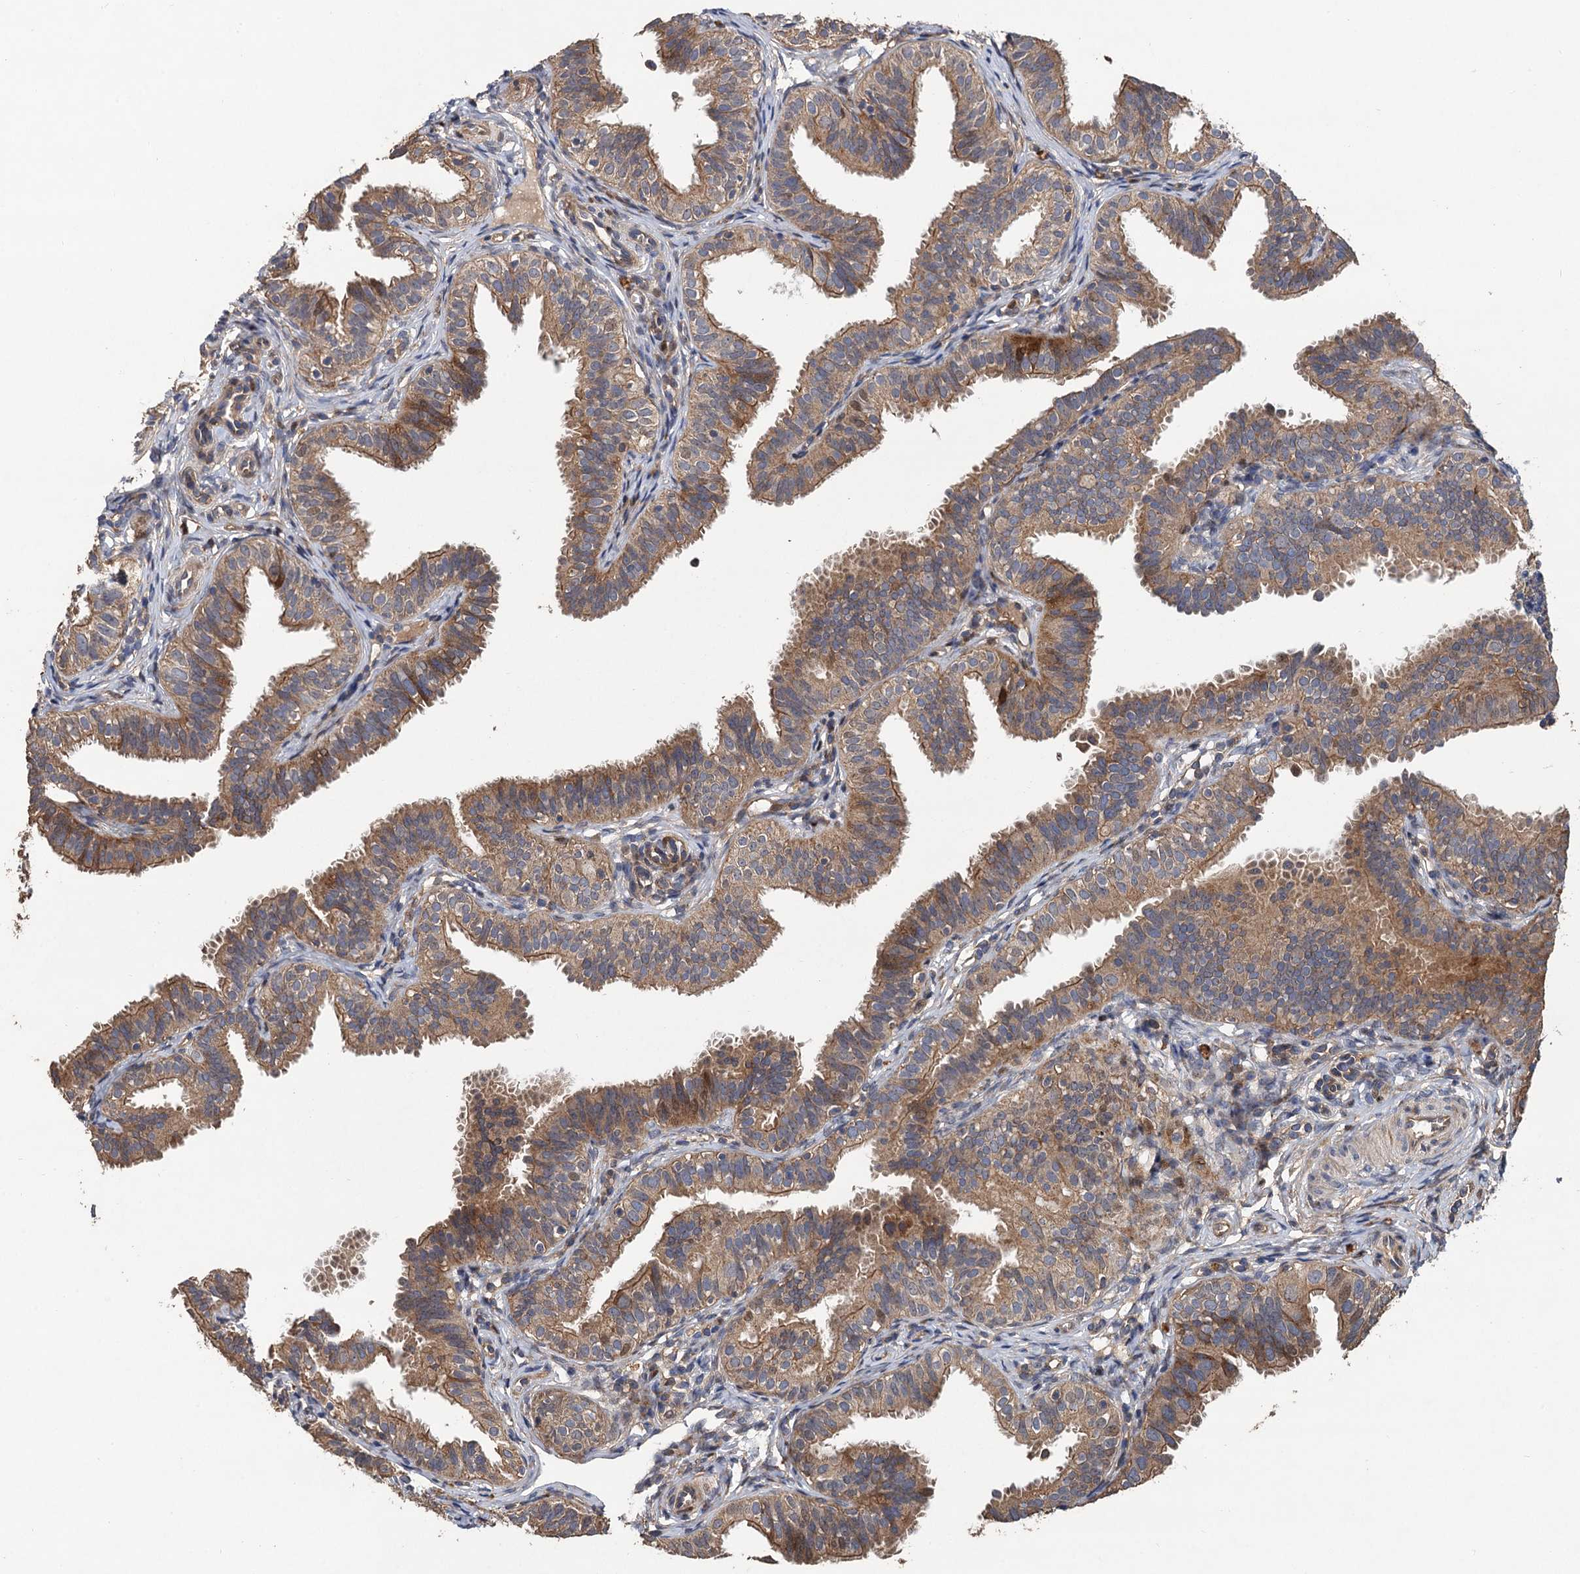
{"staining": {"intensity": "moderate", "quantity": ">75%", "location": "cytoplasmic/membranous"}, "tissue": "fallopian tube", "cell_type": "Glandular cells", "image_type": "normal", "snomed": [{"axis": "morphology", "description": "Normal tissue, NOS"}, {"axis": "topography", "description": "Fallopian tube"}], "caption": "This is an image of immunohistochemistry staining of unremarkable fallopian tube, which shows moderate staining in the cytoplasmic/membranous of glandular cells.", "gene": "TMEM39B", "patient": {"sex": "female", "age": 35}}